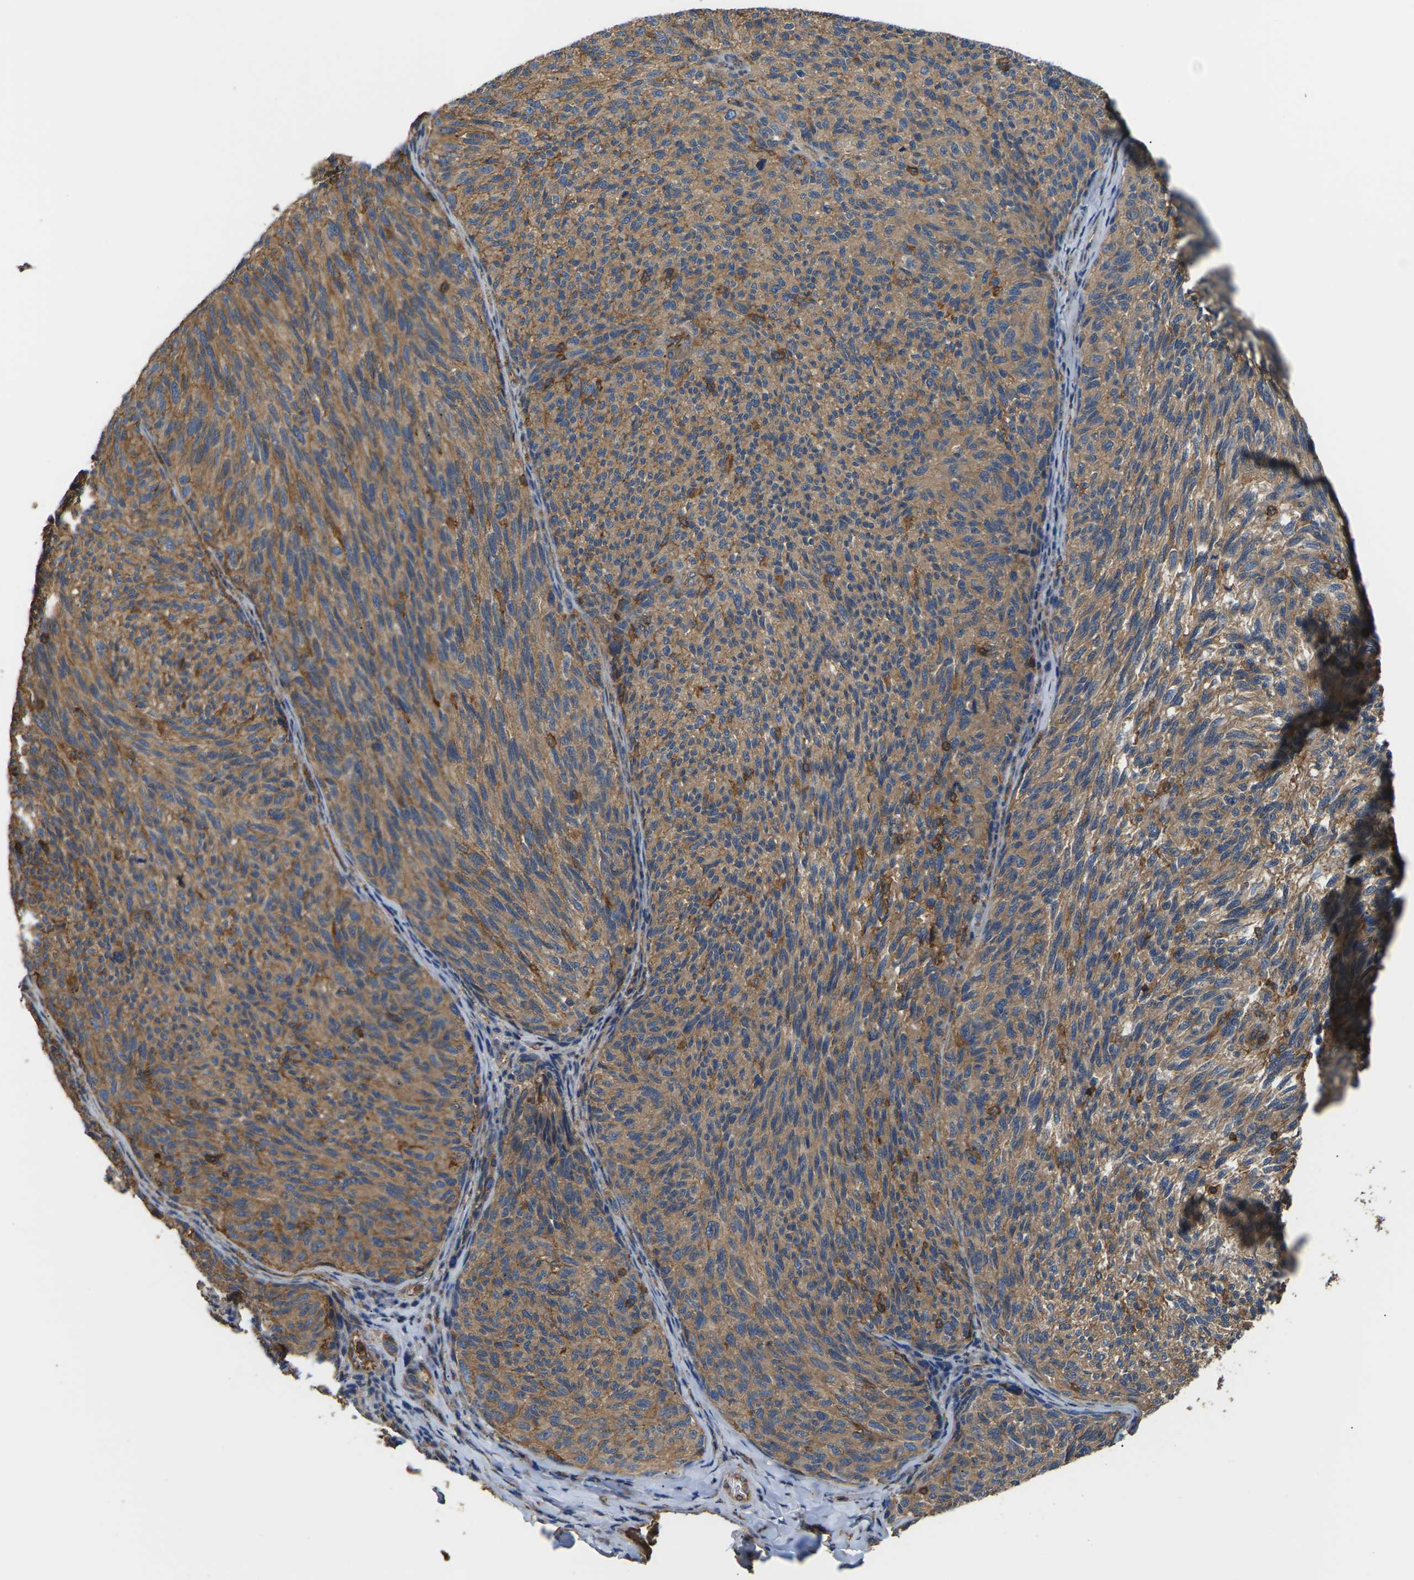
{"staining": {"intensity": "moderate", "quantity": ">75%", "location": "cytoplasmic/membranous"}, "tissue": "melanoma", "cell_type": "Tumor cells", "image_type": "cancer", "snomed": [{"axis": "morphology", "description": "Malignant melanoma, NOS"}, {"axis": "topography", "description": "Skin"}], "caption": "DAB immunohistochemical staining of melanoma demonstrates moderate cytoplasmic/membranous protein positivity in about >75% of tumor cells.", "gene": "IQGAP1", "patient": {"sex": "female", "age": 73}}